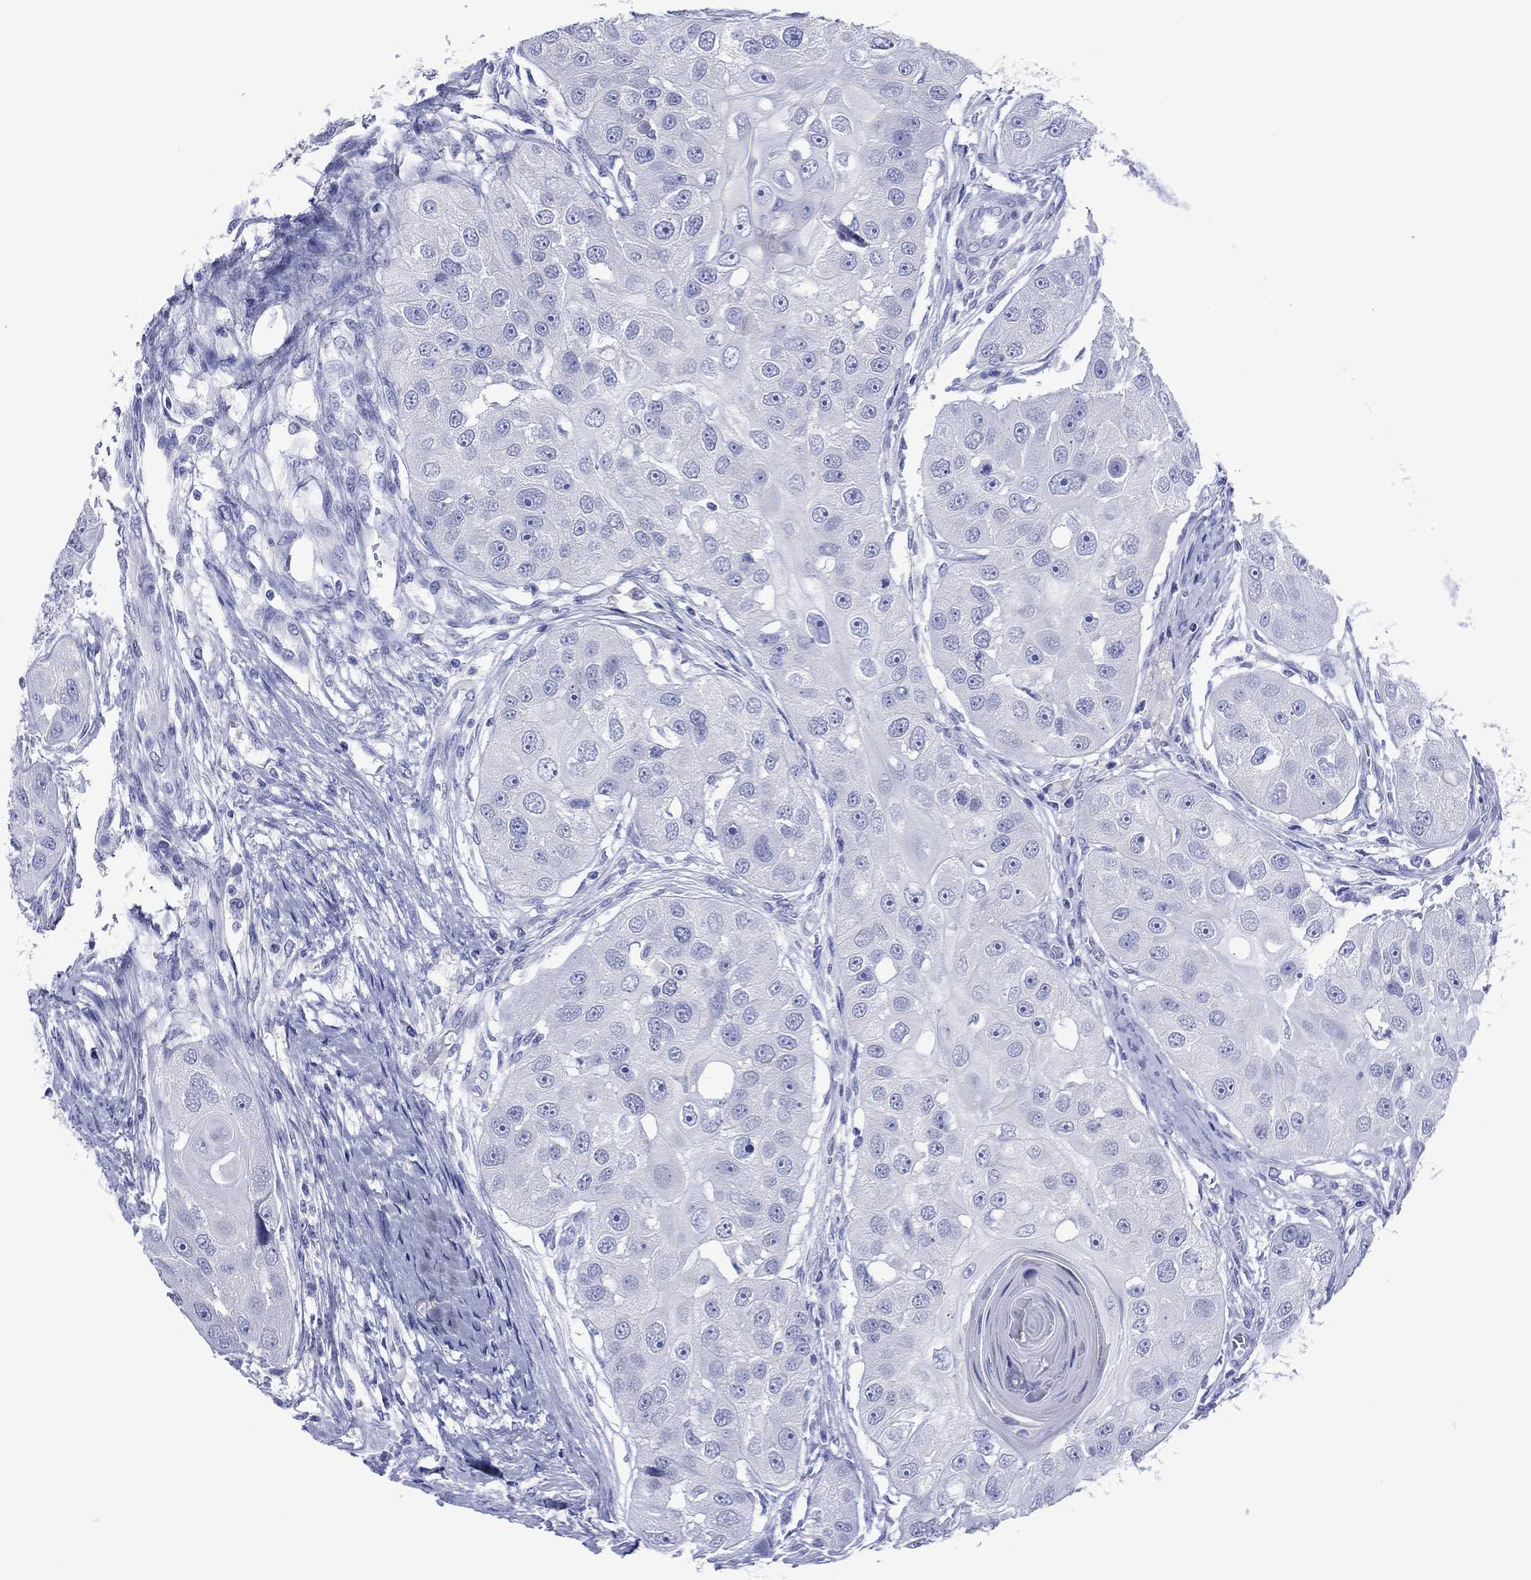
{"staining": {"intensity": "negative", "quantity": "none", "location": "none"}, "tissue": "head and neck cancer", "cell_type": "Tumor cells", "image_type": "cancer", "snomed": [{"axis": "morphology", "description": "Normal tissue, NOS"}, {"axis": "morphology", "description": "Squamous cell carcinoma, NOS"}, {"axis": "topography", "description": "Skeletal muscle"}, {"axis": "topography", "description": "Head-Neck"}], "caption": "DAB immunohistochemical staining of human head and neck cancer (squamous cell carcinoma) shows no significant expression in tumor cells.", "gene": "MLANA", "patient": {"sex": "male", "age": 51}}